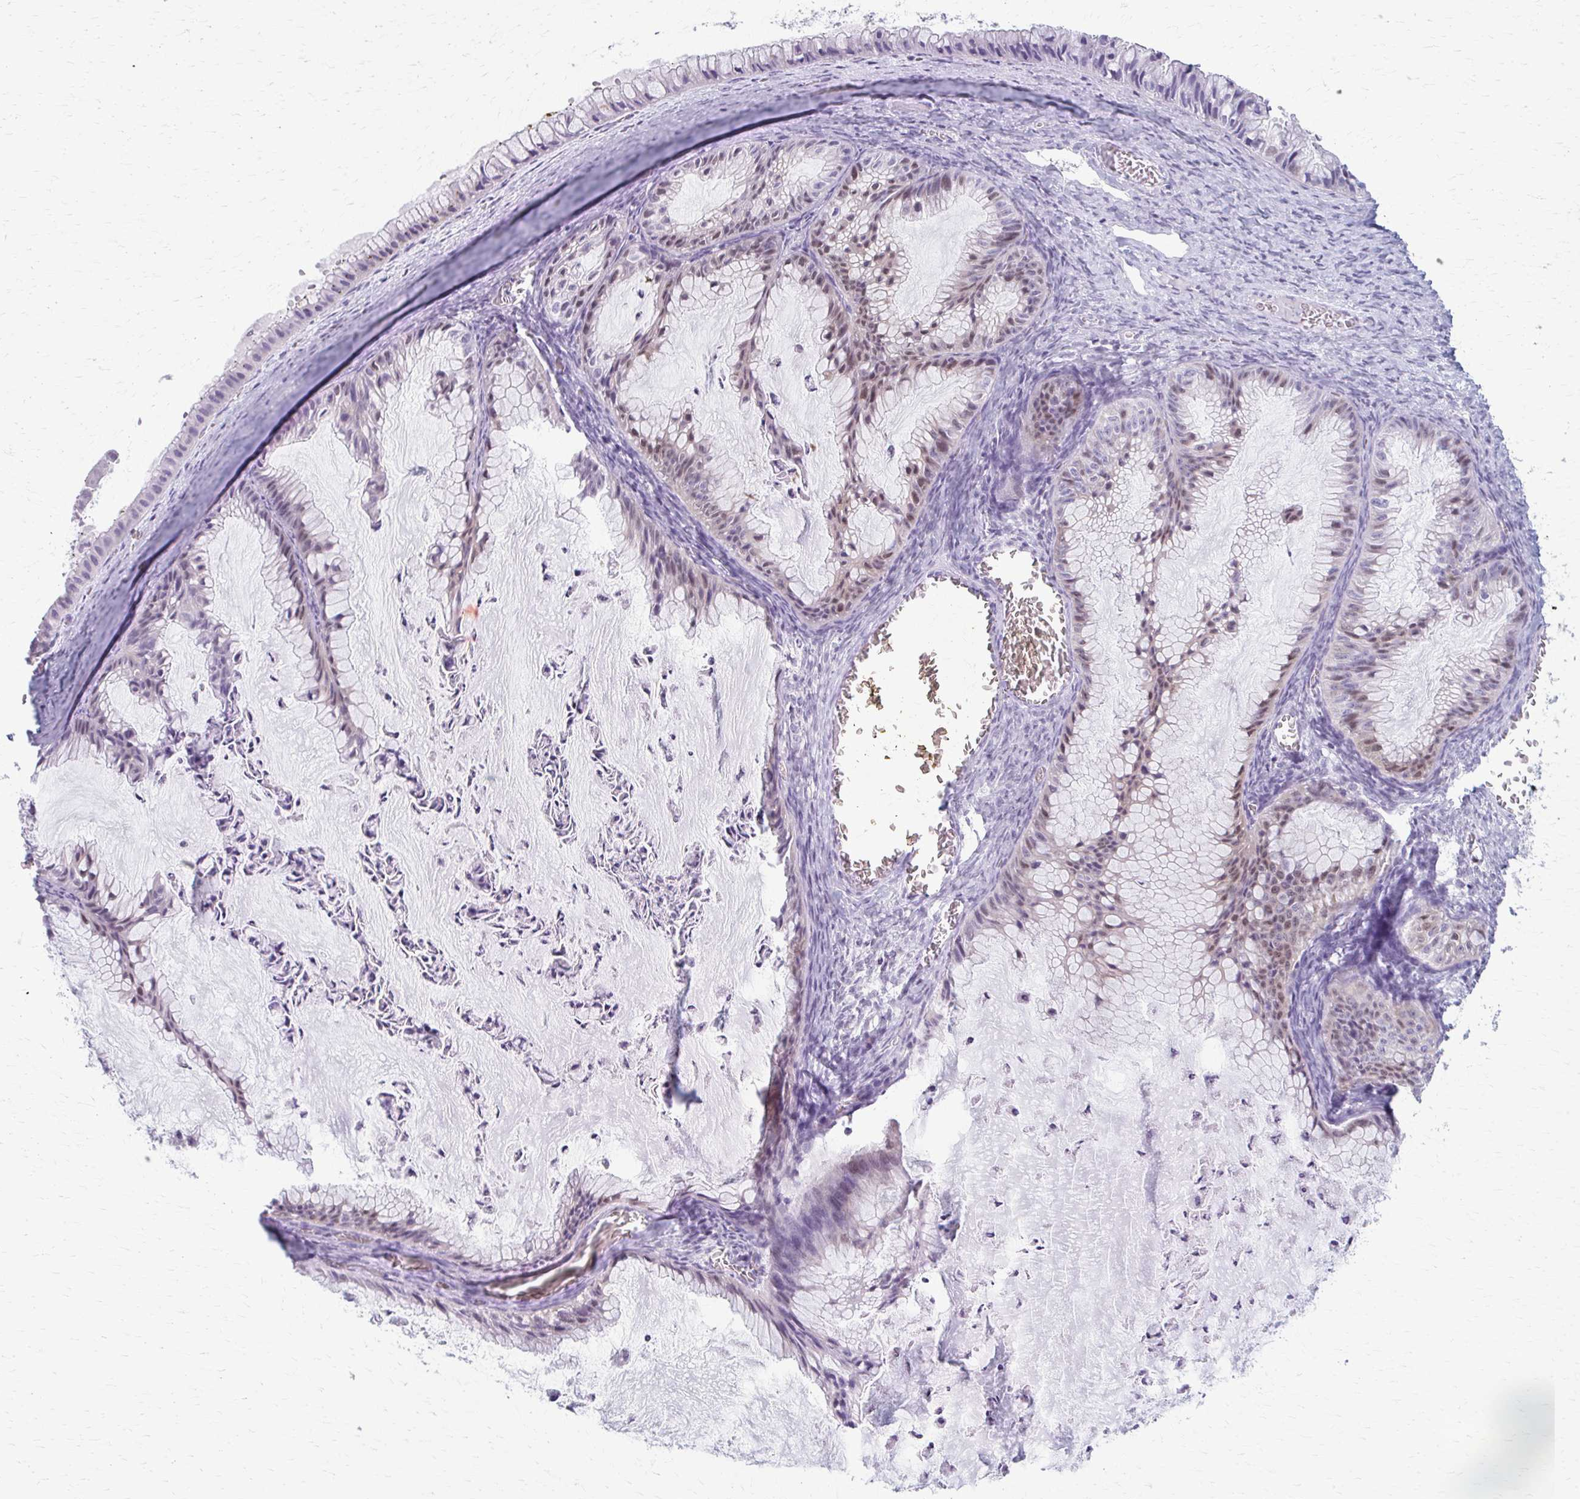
{"staining": {"intensity": "weak", "quantity": "<25%", "location": "nuclear"}, "tissue": "ovarian cancer", "cell_type": "Tumor cells", "image_type": "cancer", "snomed": [{"axis": "morphology", "description": "Cystadenocarcinoma, mucinous, NOS"}, {"axis": "topography", "description": "Ovary"}], "caption": "Histopathology image shows no significant protein positivity in tumor cells of ovarian cancer.", "gene": "LDLRAP1", "patient": {"sex": "female", "age": 72}}